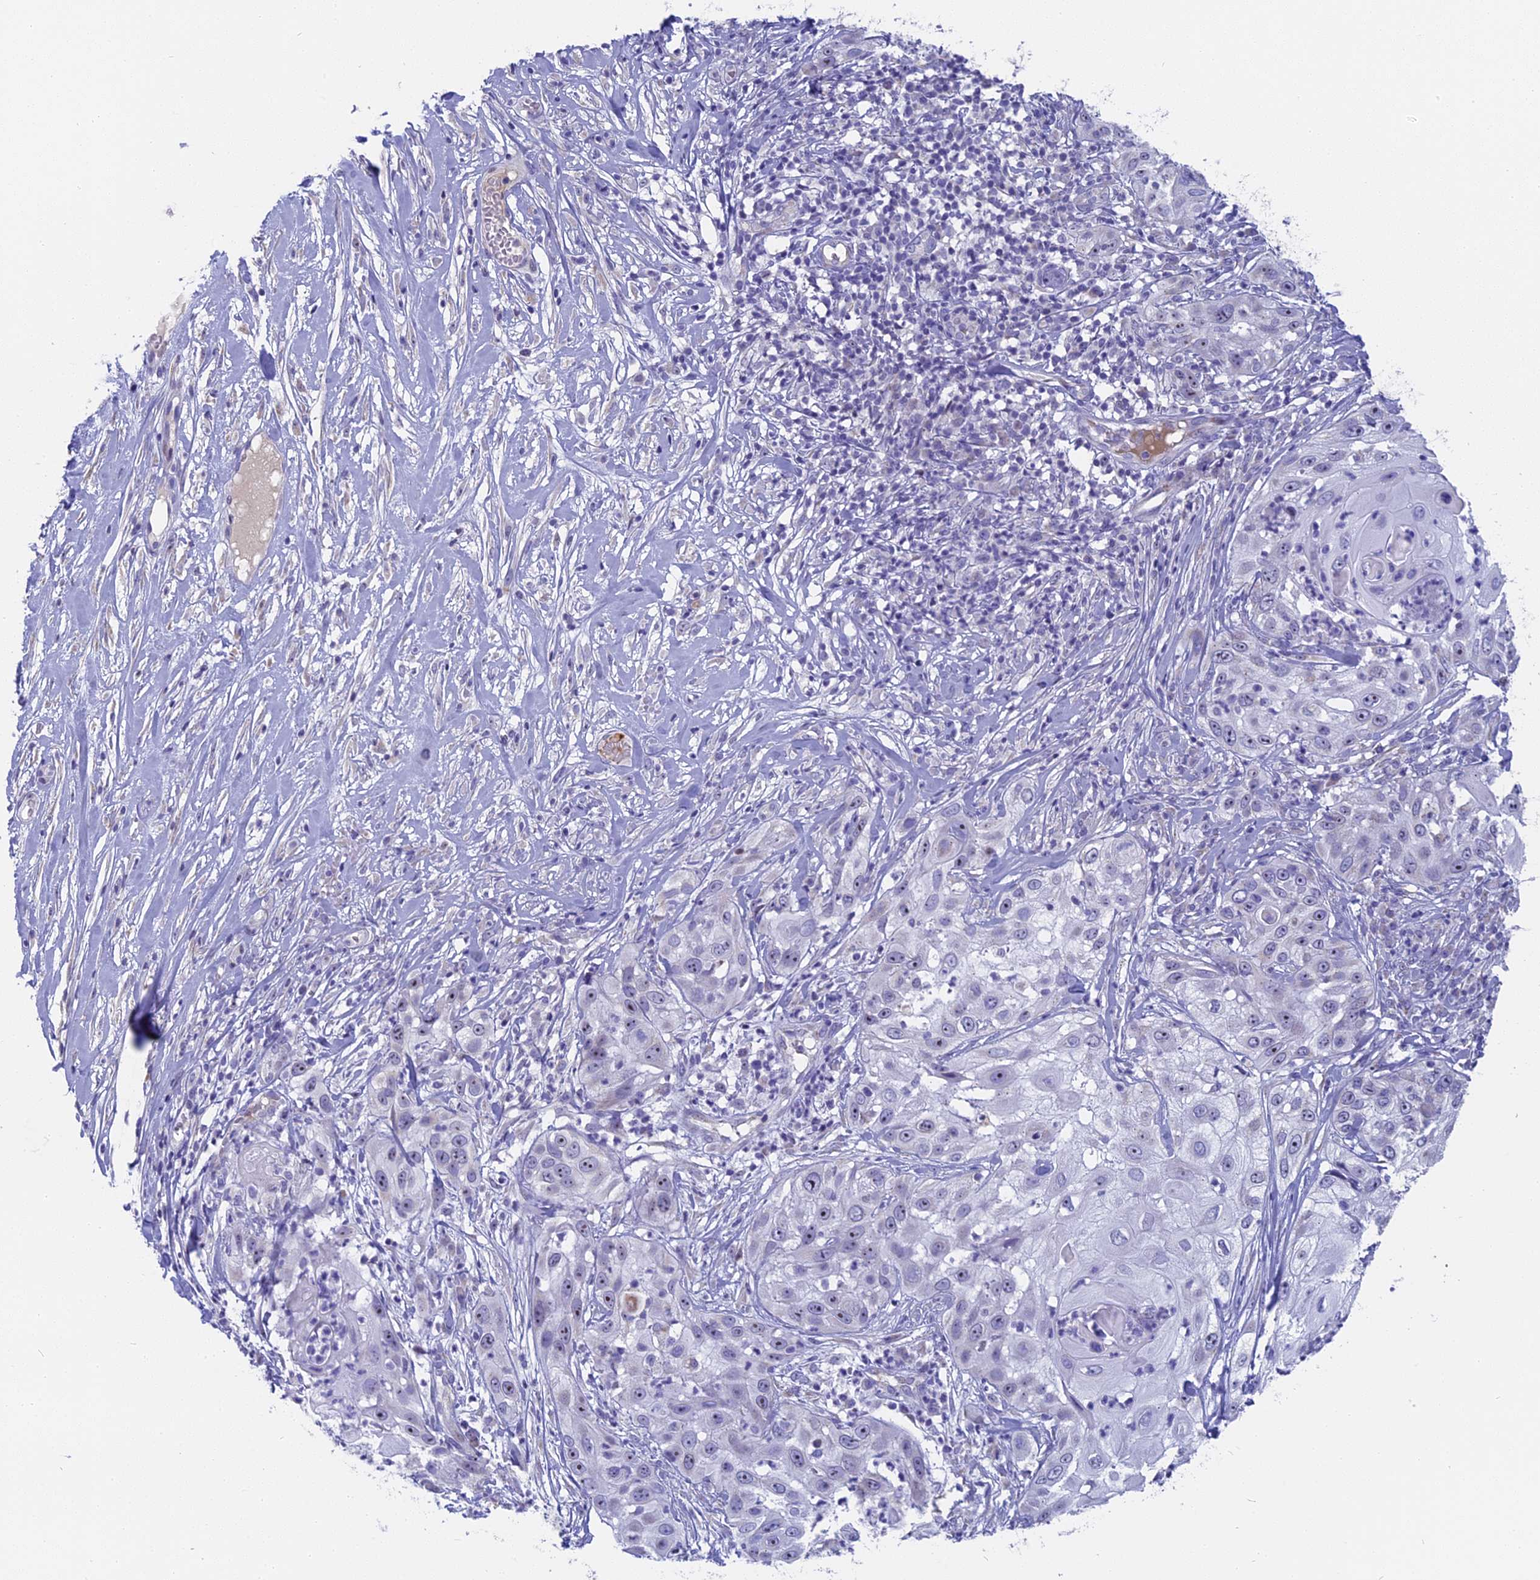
{"staining": {"intensity": "negative", "quantity": "none", "location": "none"}, "tissue": "skin cancer", "cell_type": "Tumor cells", "image_type": "cancer", "snomed": [{"axis": "morphology", "description": "Squamous cell carcinoma, NOS"}, {"axis": "topography", "description": "Skin"}], "caption": "A high-resolution image shows immunohistochemistry staining of skin cancer (squamous cell carcinoma), which demonstrates no significant expression in tumor cells.", "gene": "DTWD1", "patient": {"sex": "female", "age": 44}}